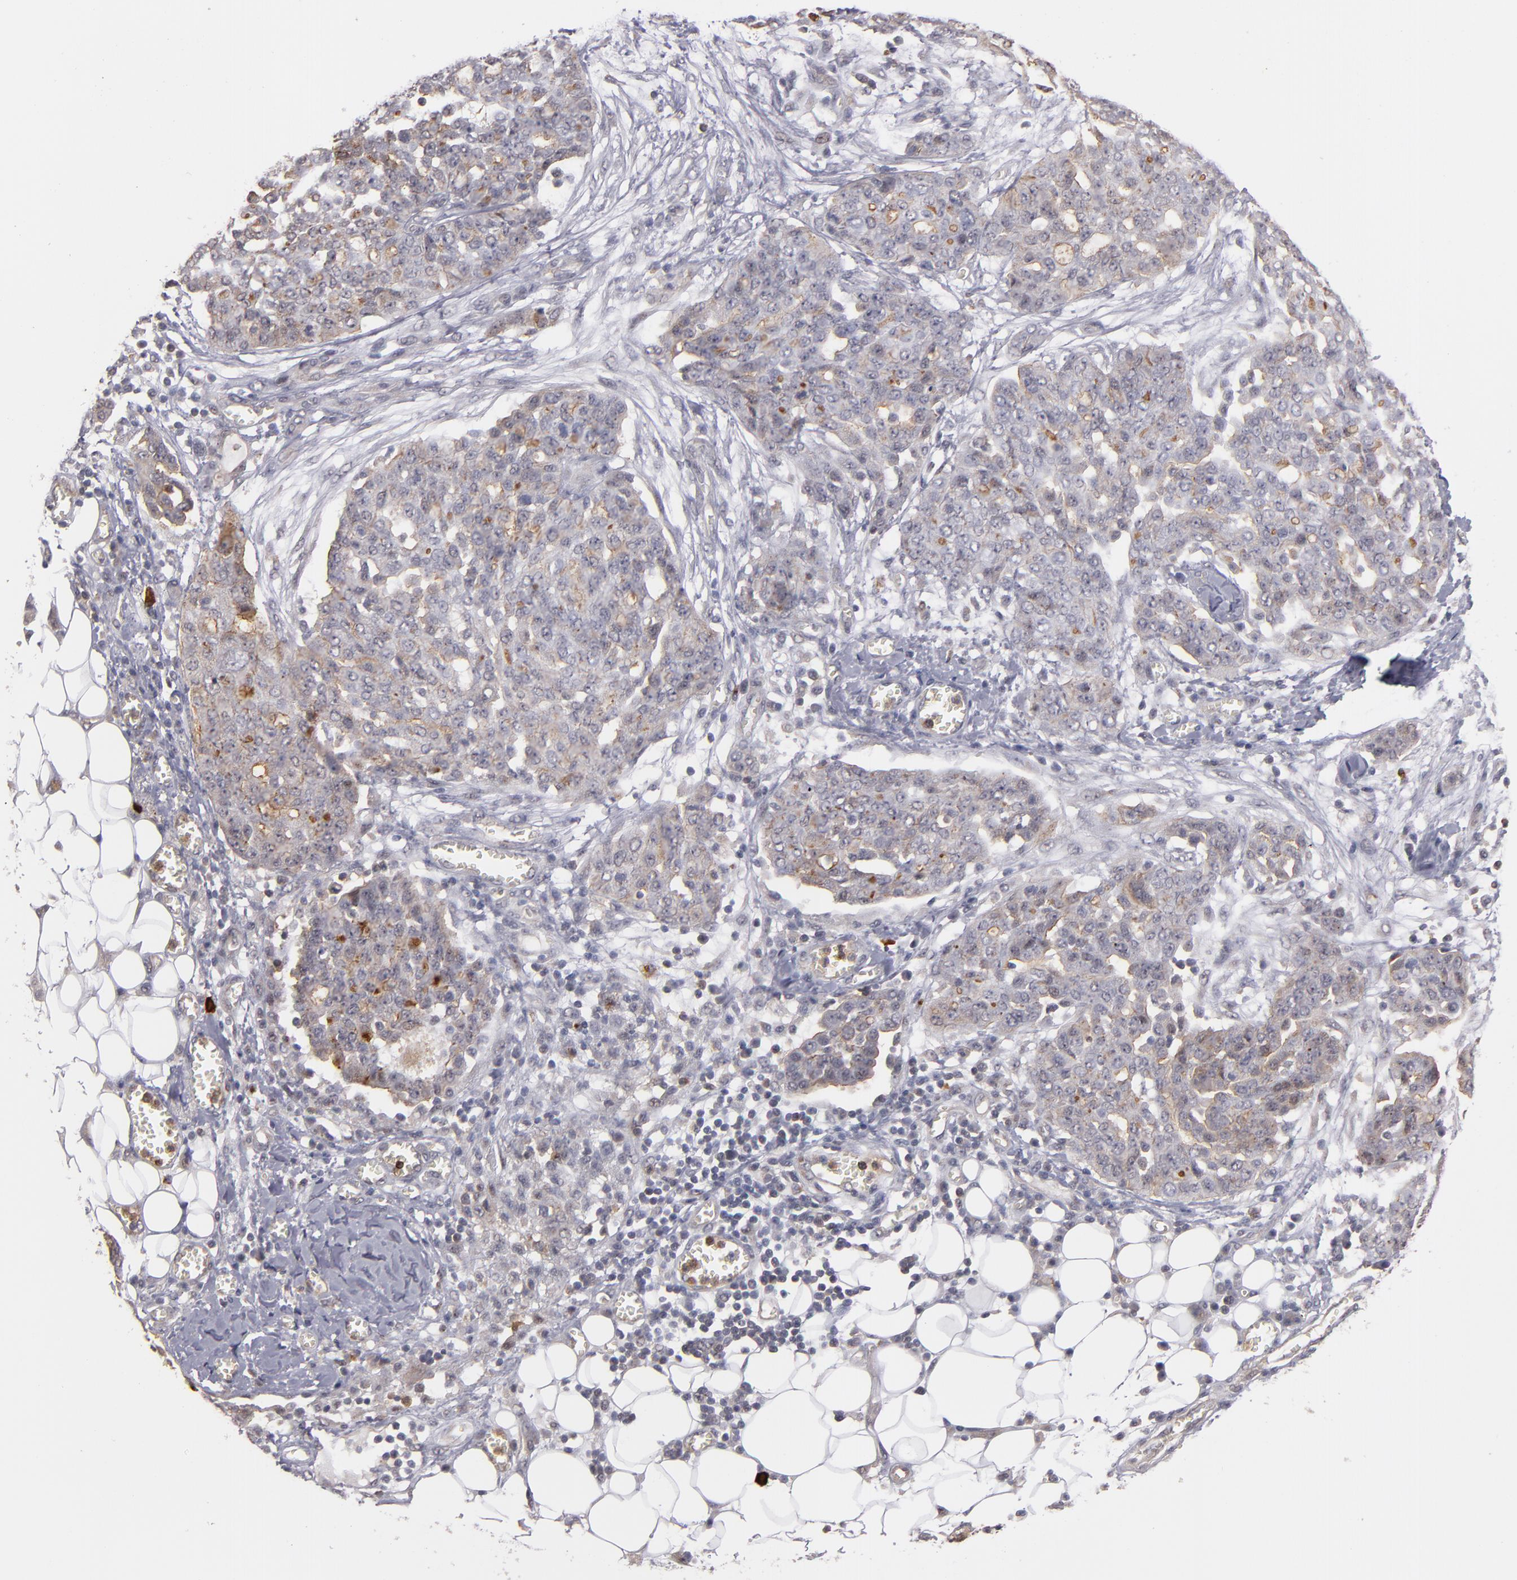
{"staining": {"intensity": "weak", "quantity": ">75%", "location": "cytoplasmic/membranous"}, "tissue": "ovarian cancer", "cell_type": "Tumor cells", "image_type": "cancer", "snomed": [{"axis": "morphology", "description": "Cystadenocarcinoma, serous, NOS"}, {"axis": "topography", "description": "Soft tissue"}, {"axis": "topography", "description": "Ovary"}], "caption": "The photomicrograph demonstrates immunohistochemical staining of serous cystadenocarcinoma (ovarian). There is weak cytoplasmic/membranous staining is identified in approximately >75% of tumor cells.", "gene": "STX3", "patient": {"sex": "female", "age": 57}}